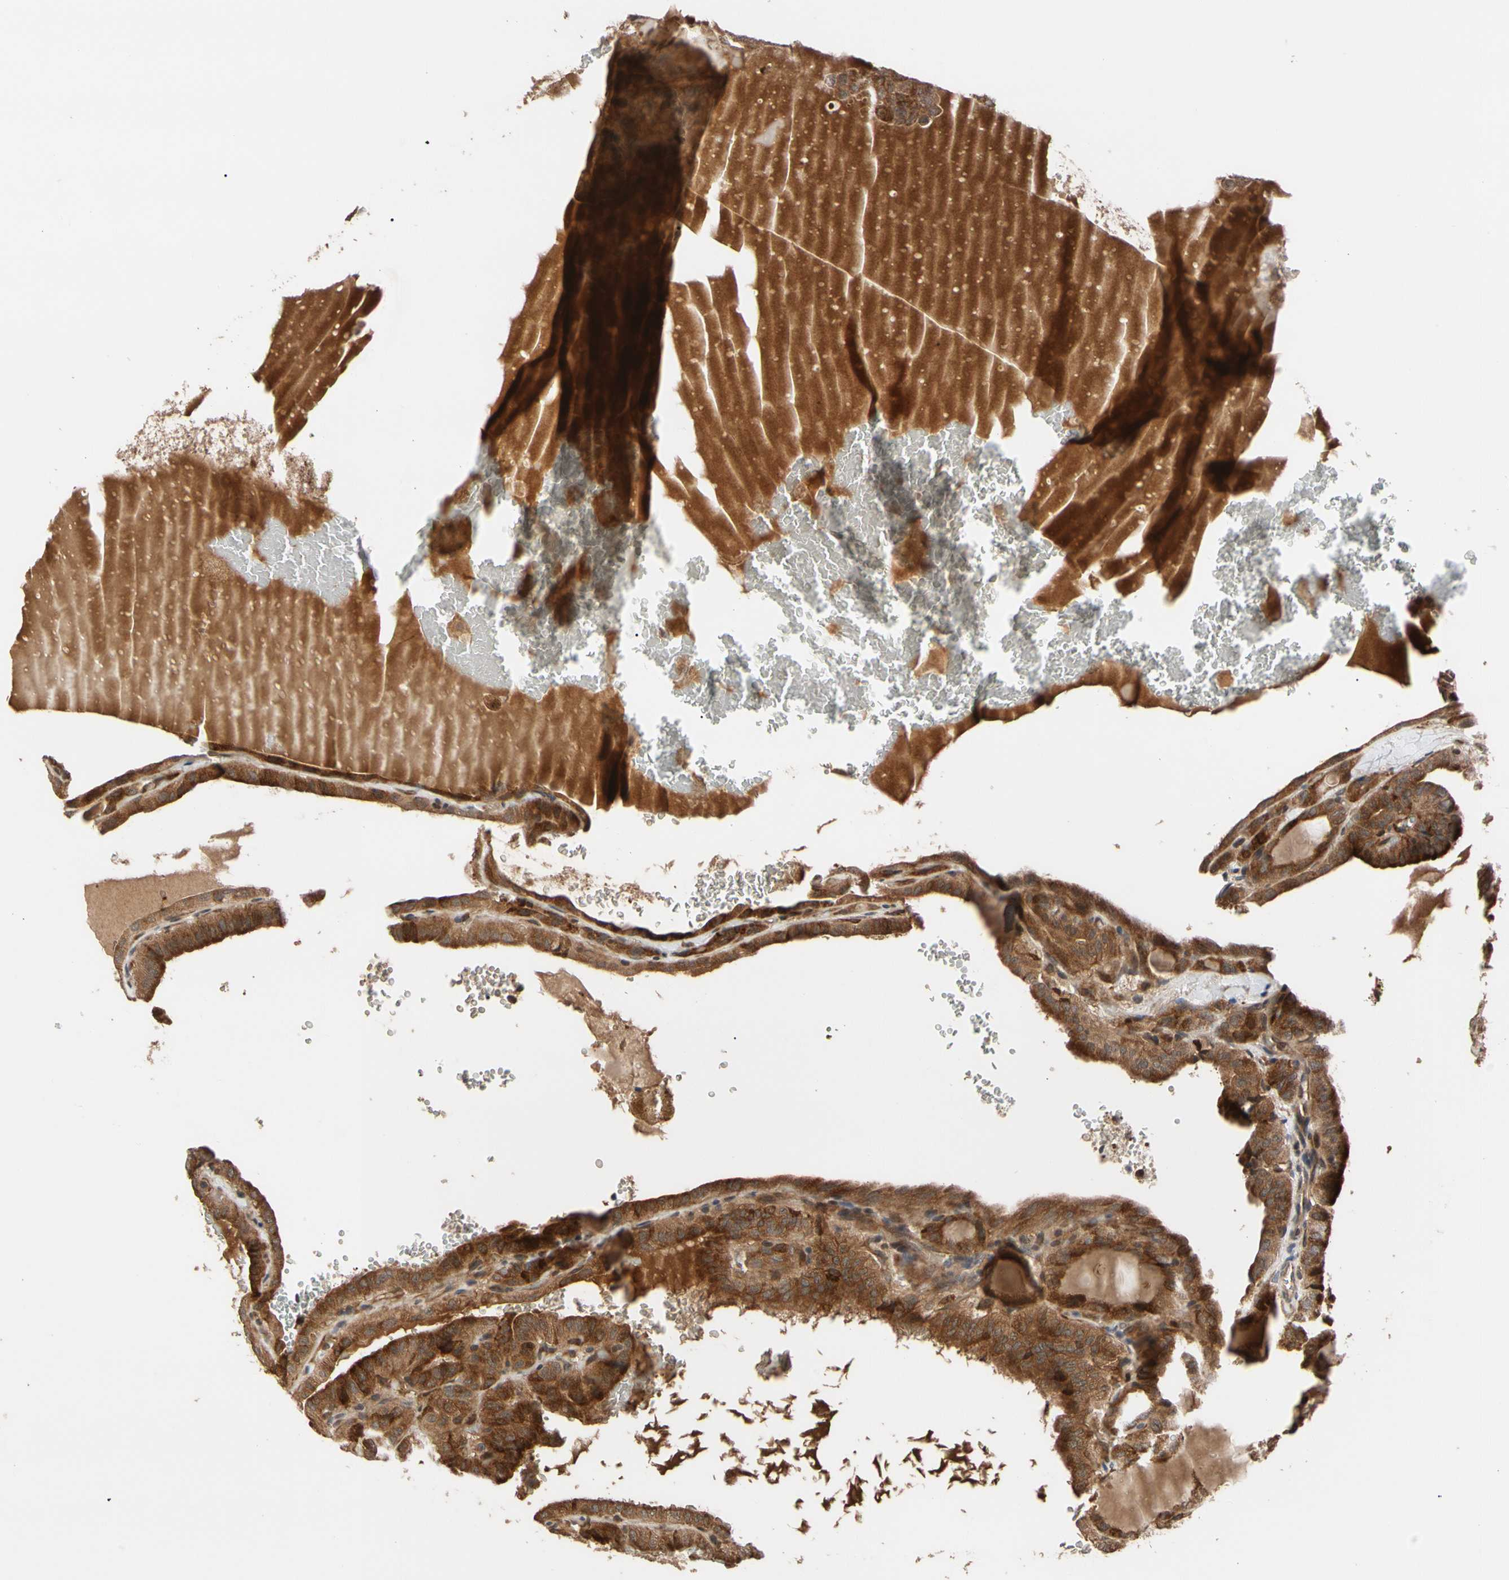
{"staining": {"intensity": "strong", "quantity": ">75%", "location": "cytoplasmic/membranous"}, "tissue": "thyroid cancer", "cell_type": "Tumor cells", "image_type": "cancer", "snomed": [{"axis": "morphology", "description": "Papillary adenocarcinoma, NOS"}, {"axis": "topography", "description": "Thyroid gland"}], "caption": "Strong cytoplasmic/membranous expression for a protein is identified in about >75% of tumor cells of thyroid papillary adenocarcinoma using IHC.", "gene": "CYTIP", "patient": {"sex": "male", "age": 77}}